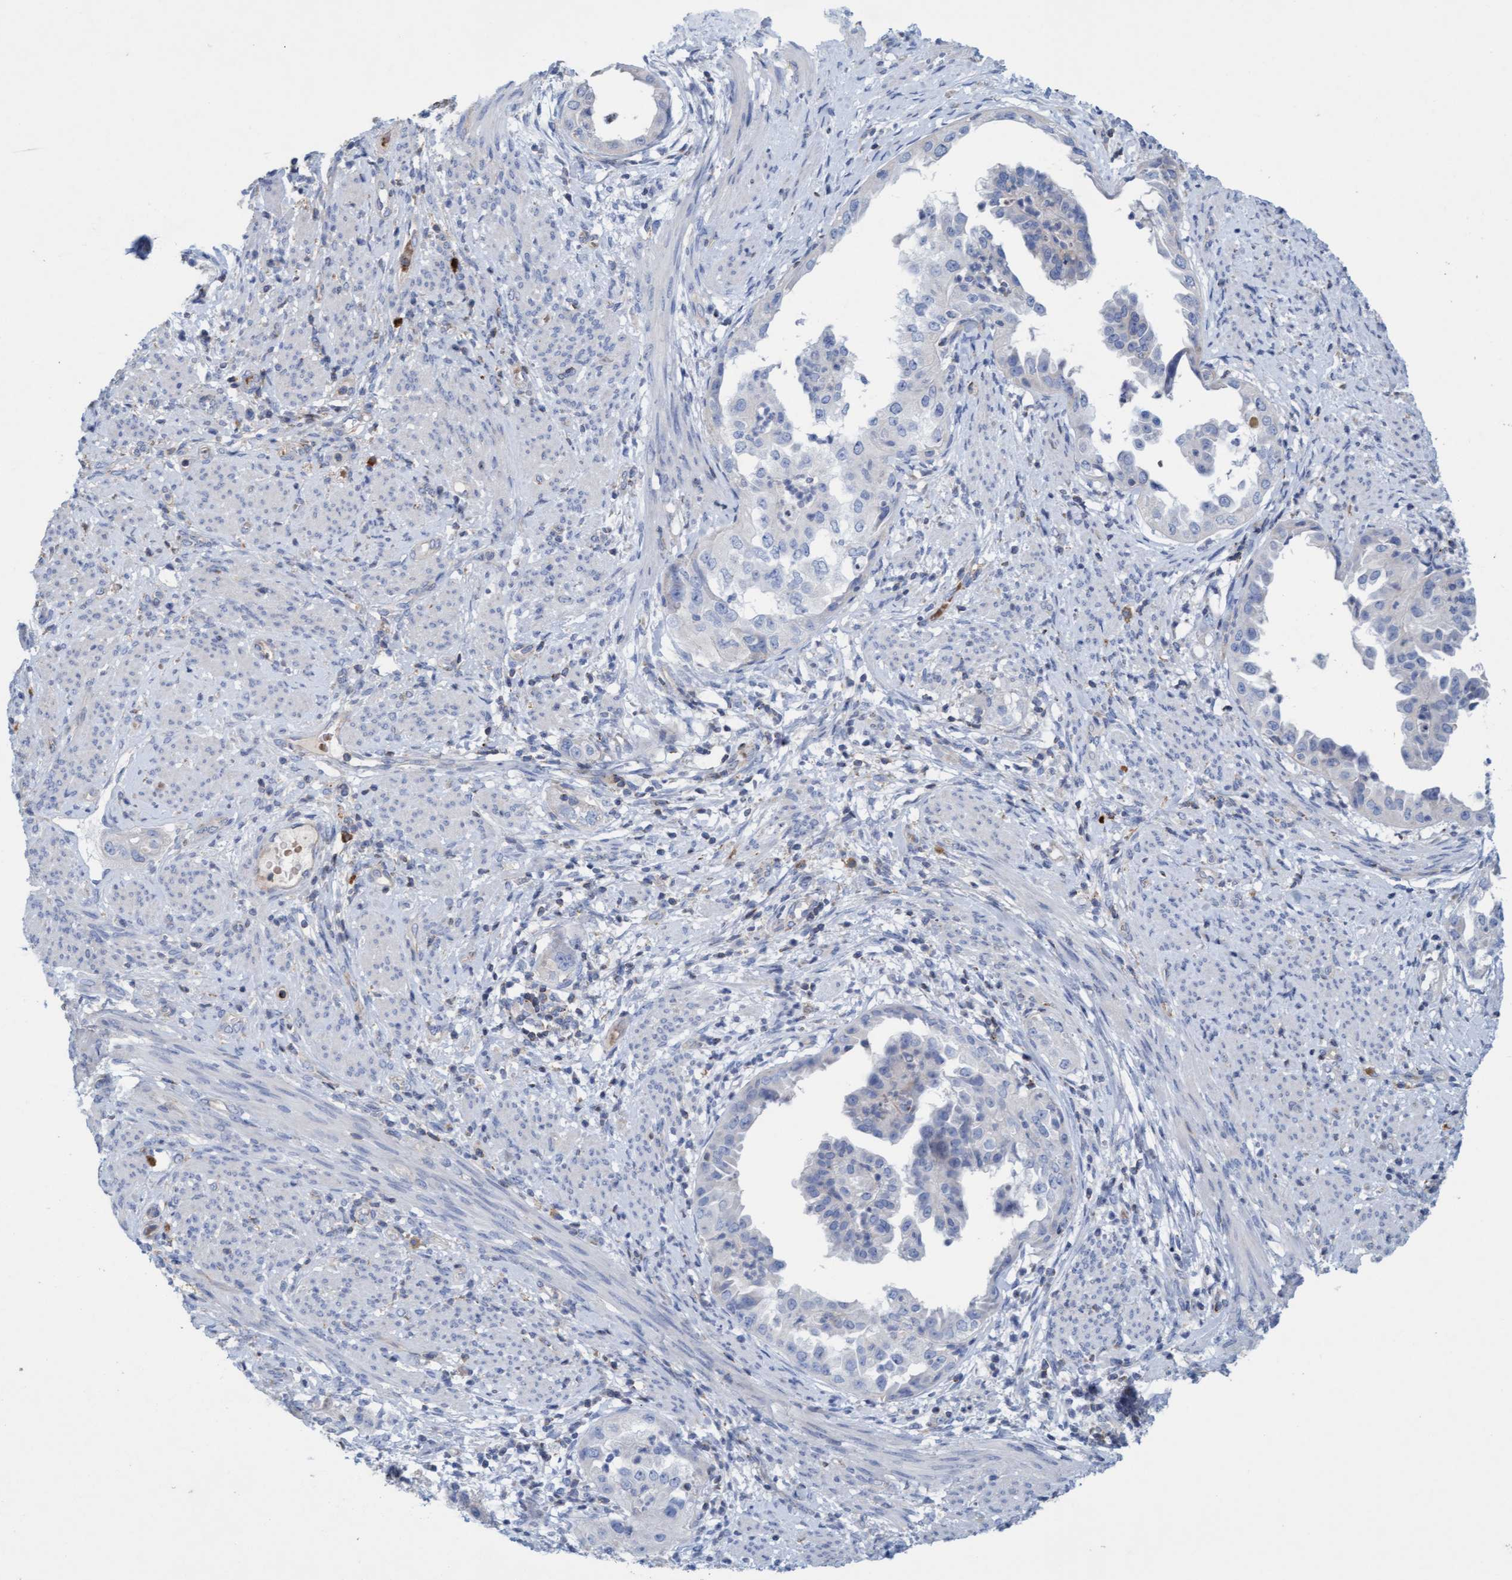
{"staining": {"intensity": "moderate", "quantity": "<25%", "location": "cytoplasmic/membranous"}, "tissue": "endometrial cancer", "cell_type": "Tumor cells", "image_type": "cancer", "snomed": [{"axis": "morphology", "description": "Adenocarcinoma, NOS"}, {"axis": "topography", "description": "Endometrium"}], "caption": "Immunohistochemistry image of neoplastic tissue: human endometrial adenocarcinoma stained using immunohistochemistry displays low levels of moderate protein expression localized specifically in the cytoplasmic/membranous of tumor cells, appearing as a cytoplasmic/membranous brown color.", "gene": "SIGIRR", "patient": {"sex": "female", "age": 85}}